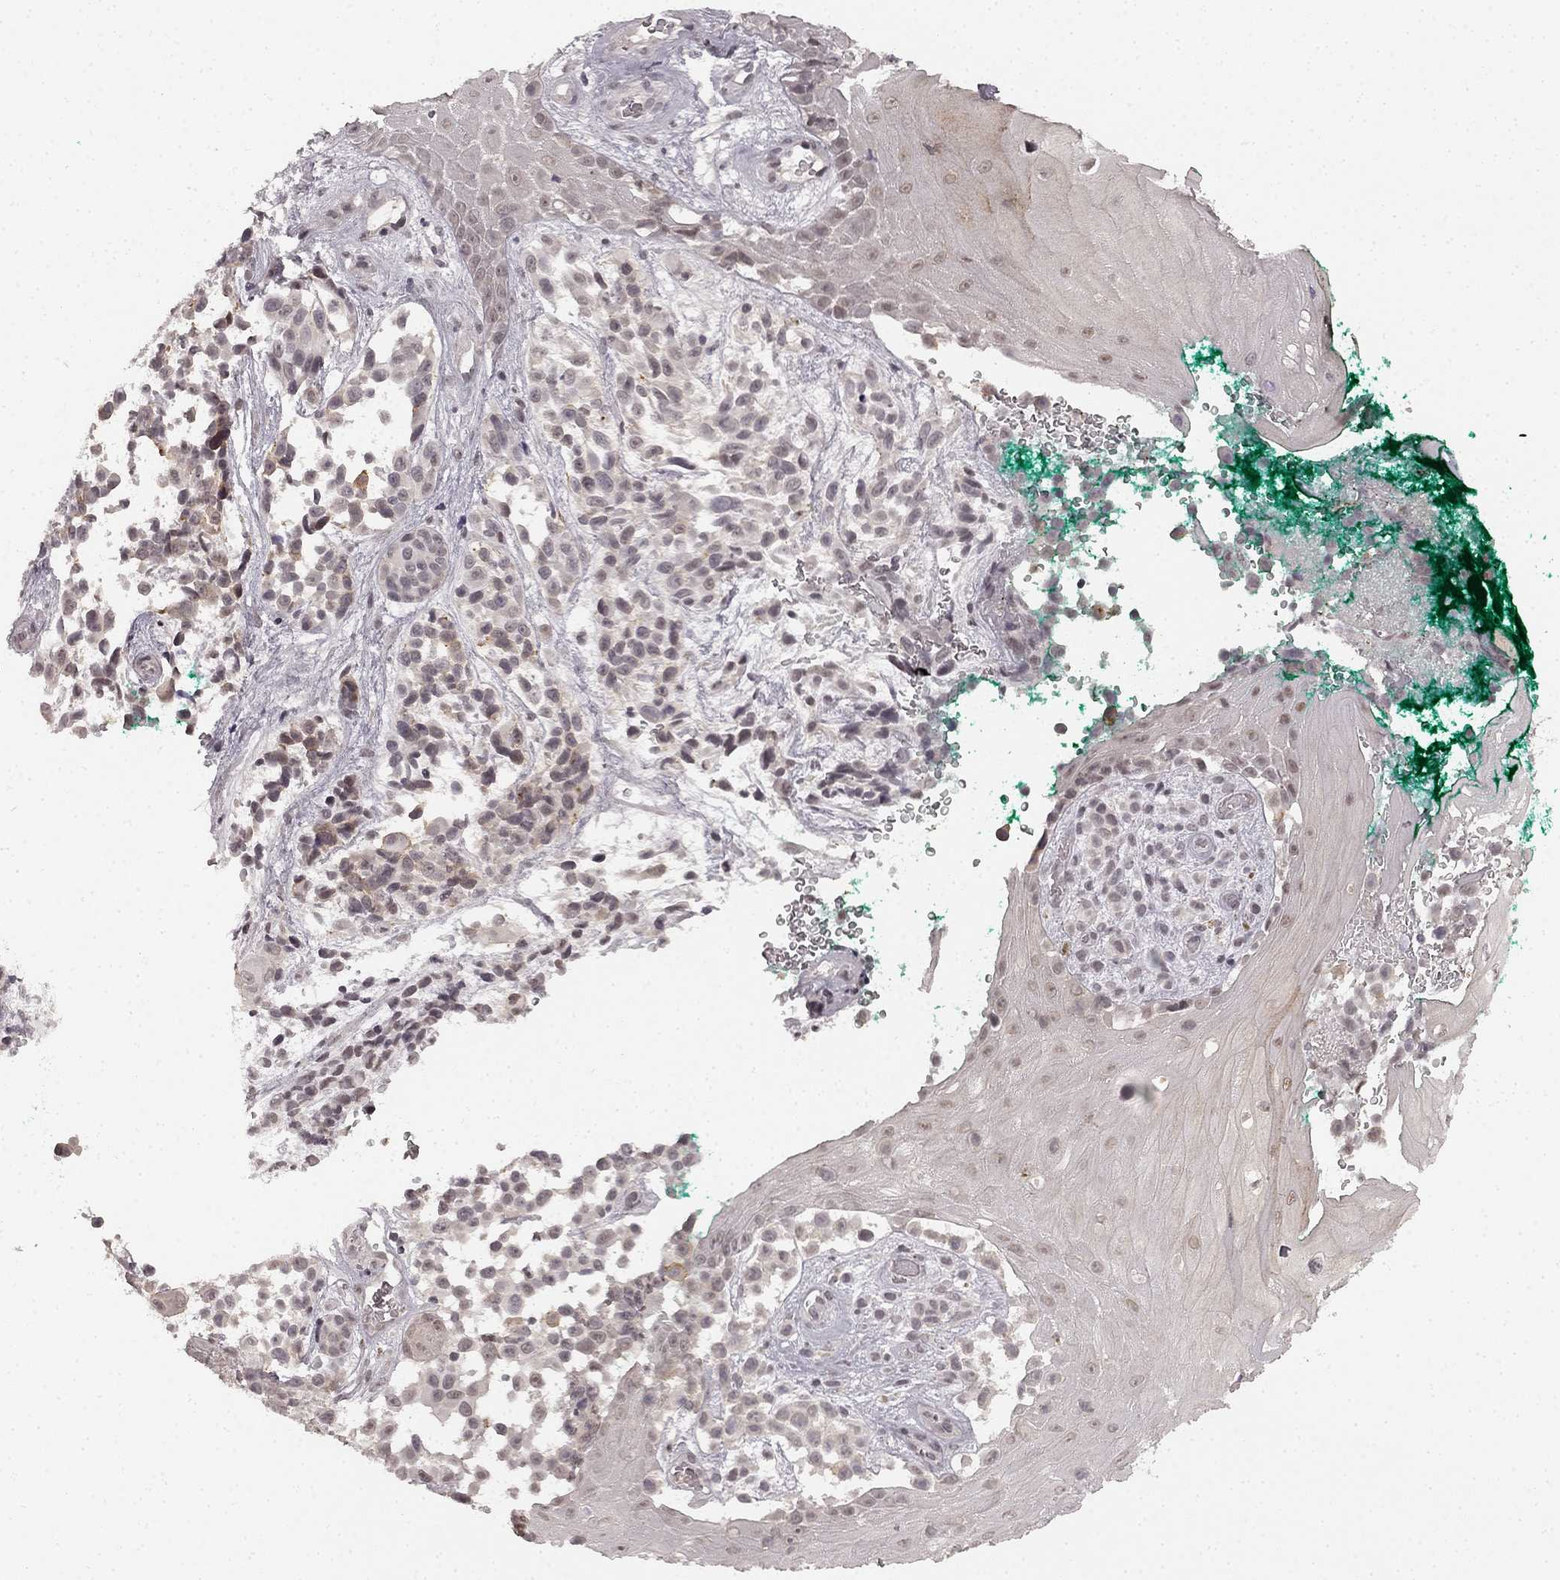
{"staining": {"intensity": "weak", "quantity": "<25%", "location": "cytoplasmic/membranous"}, "tissue": "melanoma", "cell_type": "Tumor cells", "image_type": "cancer", "snomed": [{"axis": "morphology", "description": "Malignant melanoma, NOS"}, {"axis": "topography", "description": "Skin"}], "caption": "This is an immunohistochemistry photomicrograph of human melanoma. There is no expression in tumor cells.", "gene": "HCN4", "patient": {"sex": "female", "age": 88}}